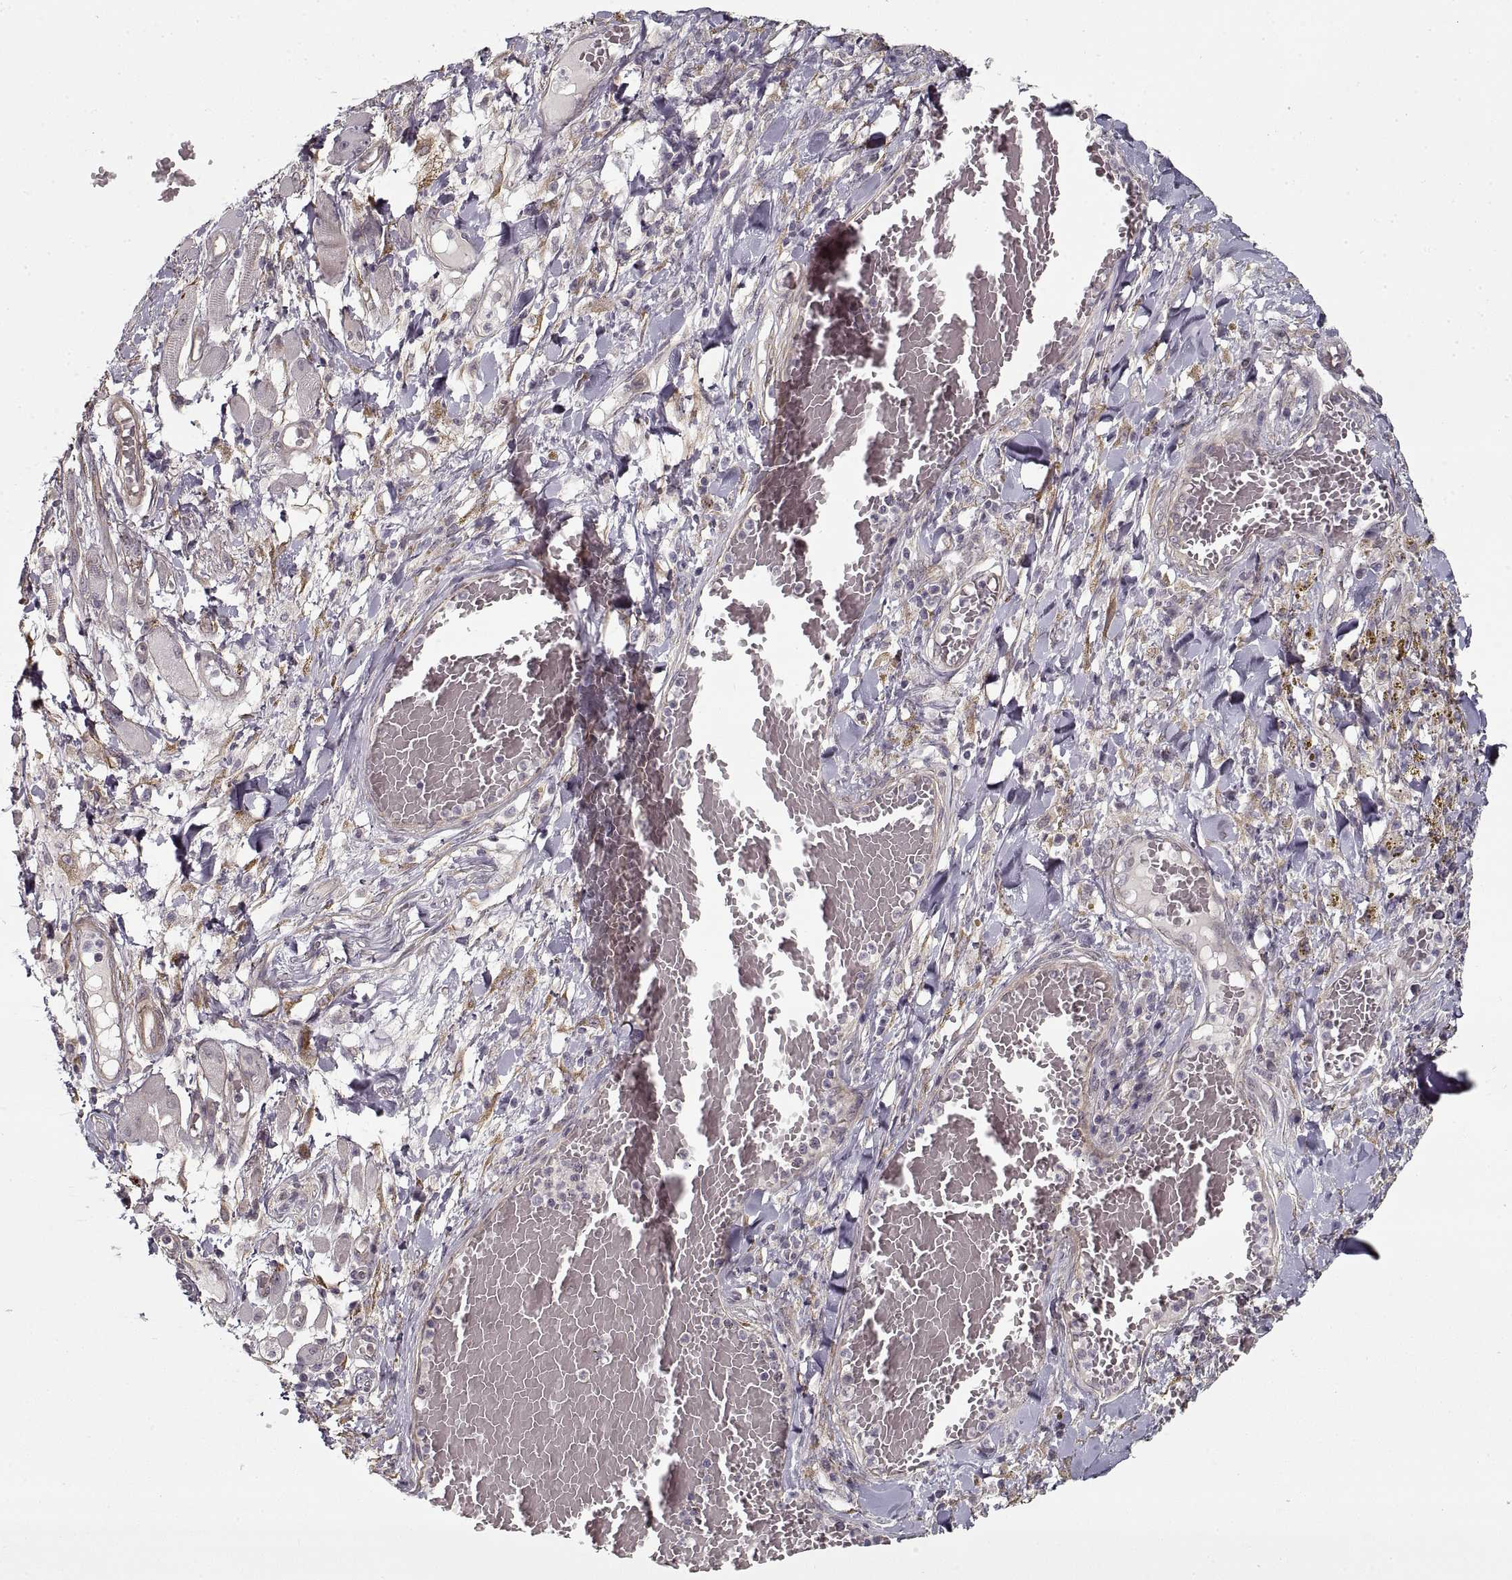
{"staining": {"intensity": "negative", "quantity": "none", "location": "none"}, "tissue": "melanoma", "cell_type": "Tumor cells", "image_type": "cancer", "snomed": [{"axis": "morphology", "description": "Malignant melanoma, NOS"}, {"axis": "topography", "description": "Skin"}], "caption": "DAB (3,3'-diaminobenzidine) immunohistochemical staining of malignant melanoma displays no significant staining in tumor cells.", "gene": "LAMB2", "patient": {"sex": "female", "age": 91}}